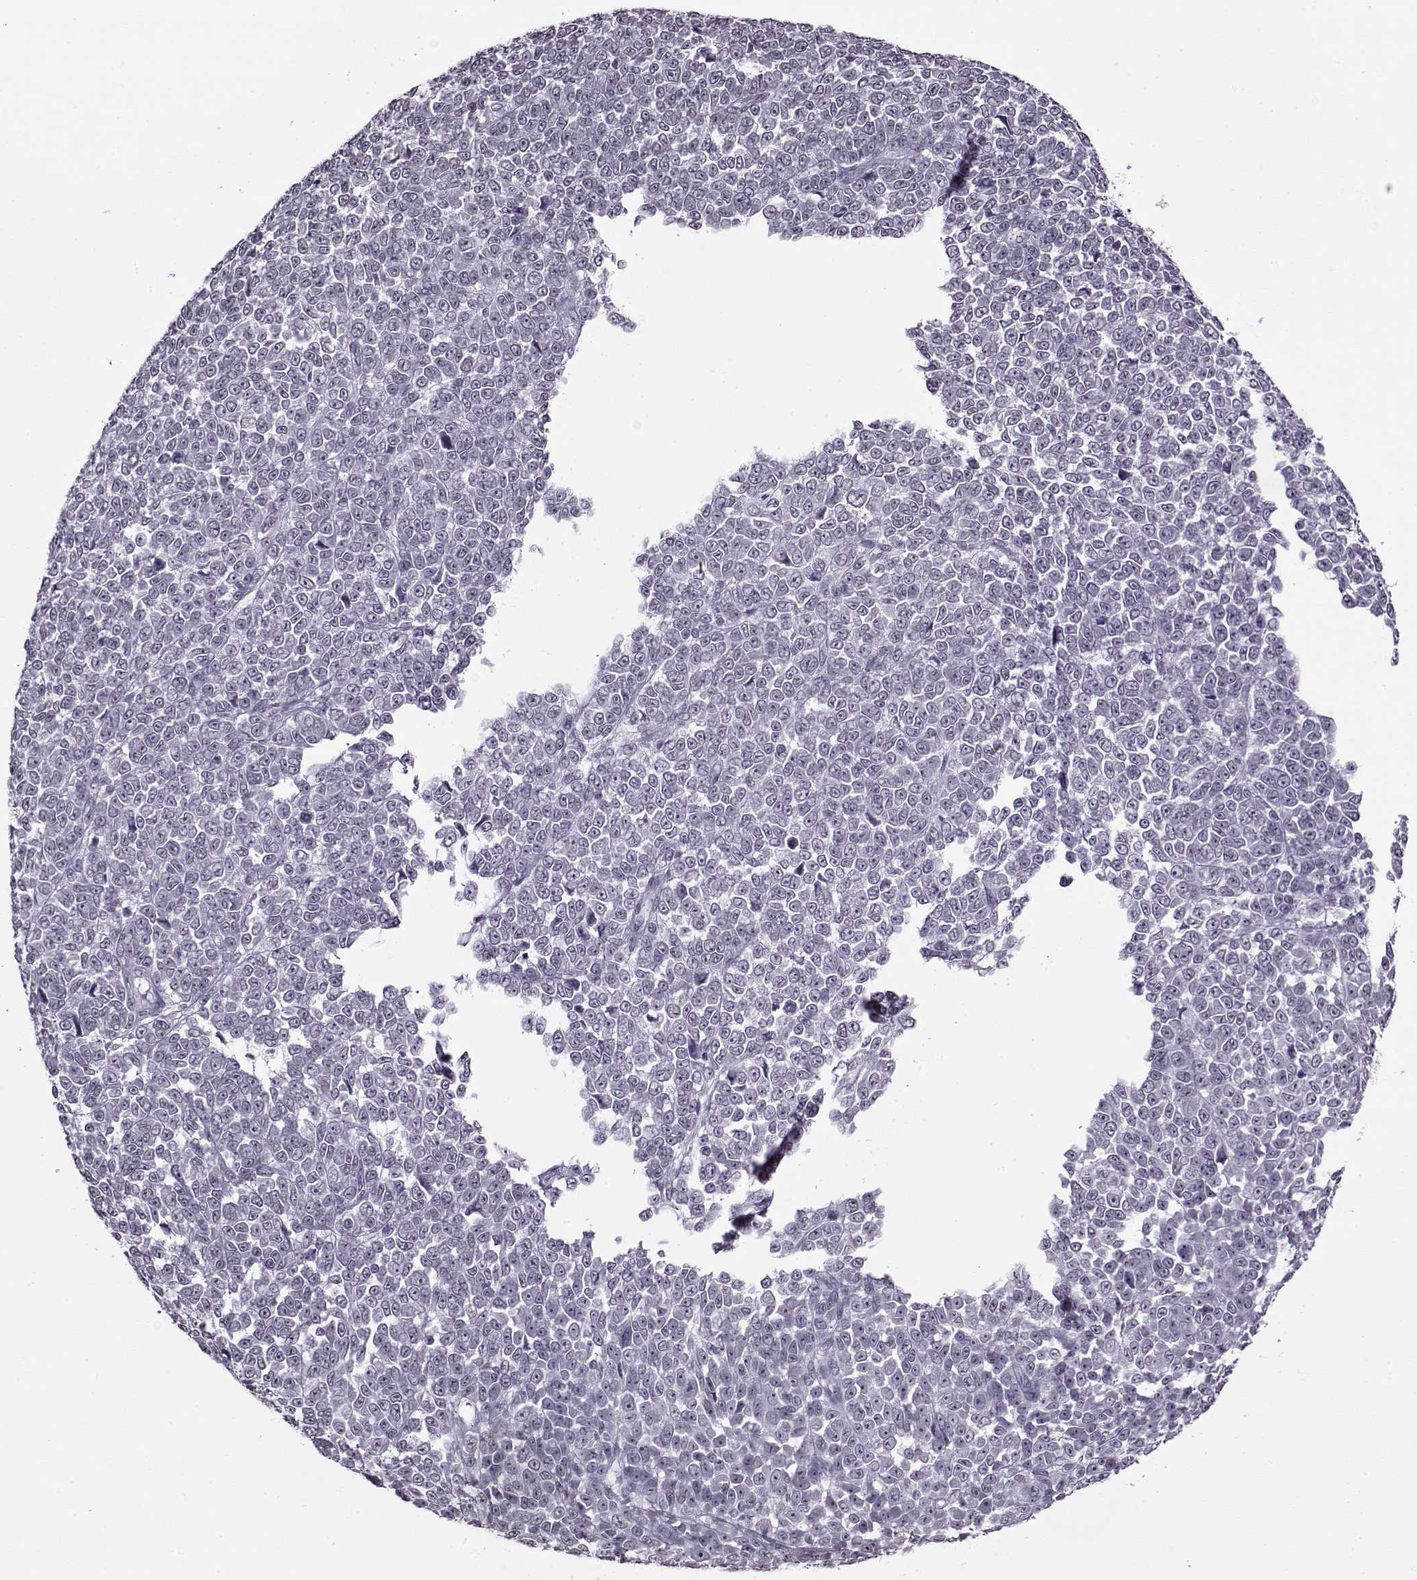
{"staining": {"intensity": "negative", "quantity": "none", "location": "none"}, "tissue": "melanoma", "cell_type": "Tumor cells", "image_type": "cancer", "snomed": [{"axis": "morphology", "description": "Malignant melanoma, NOS"}, {"axis": "topography", "description": "Skin"}], "caption": "High magnification brightfield microscopy of malignant melanoma stained with DAB (3,3'-diaminobenzidine) (brown) and counterstained with hematoxylin (blue): tumor cells show no significant expression.", "gene": "PRMT8", "patient": {"sex": "female", "age": 95}}